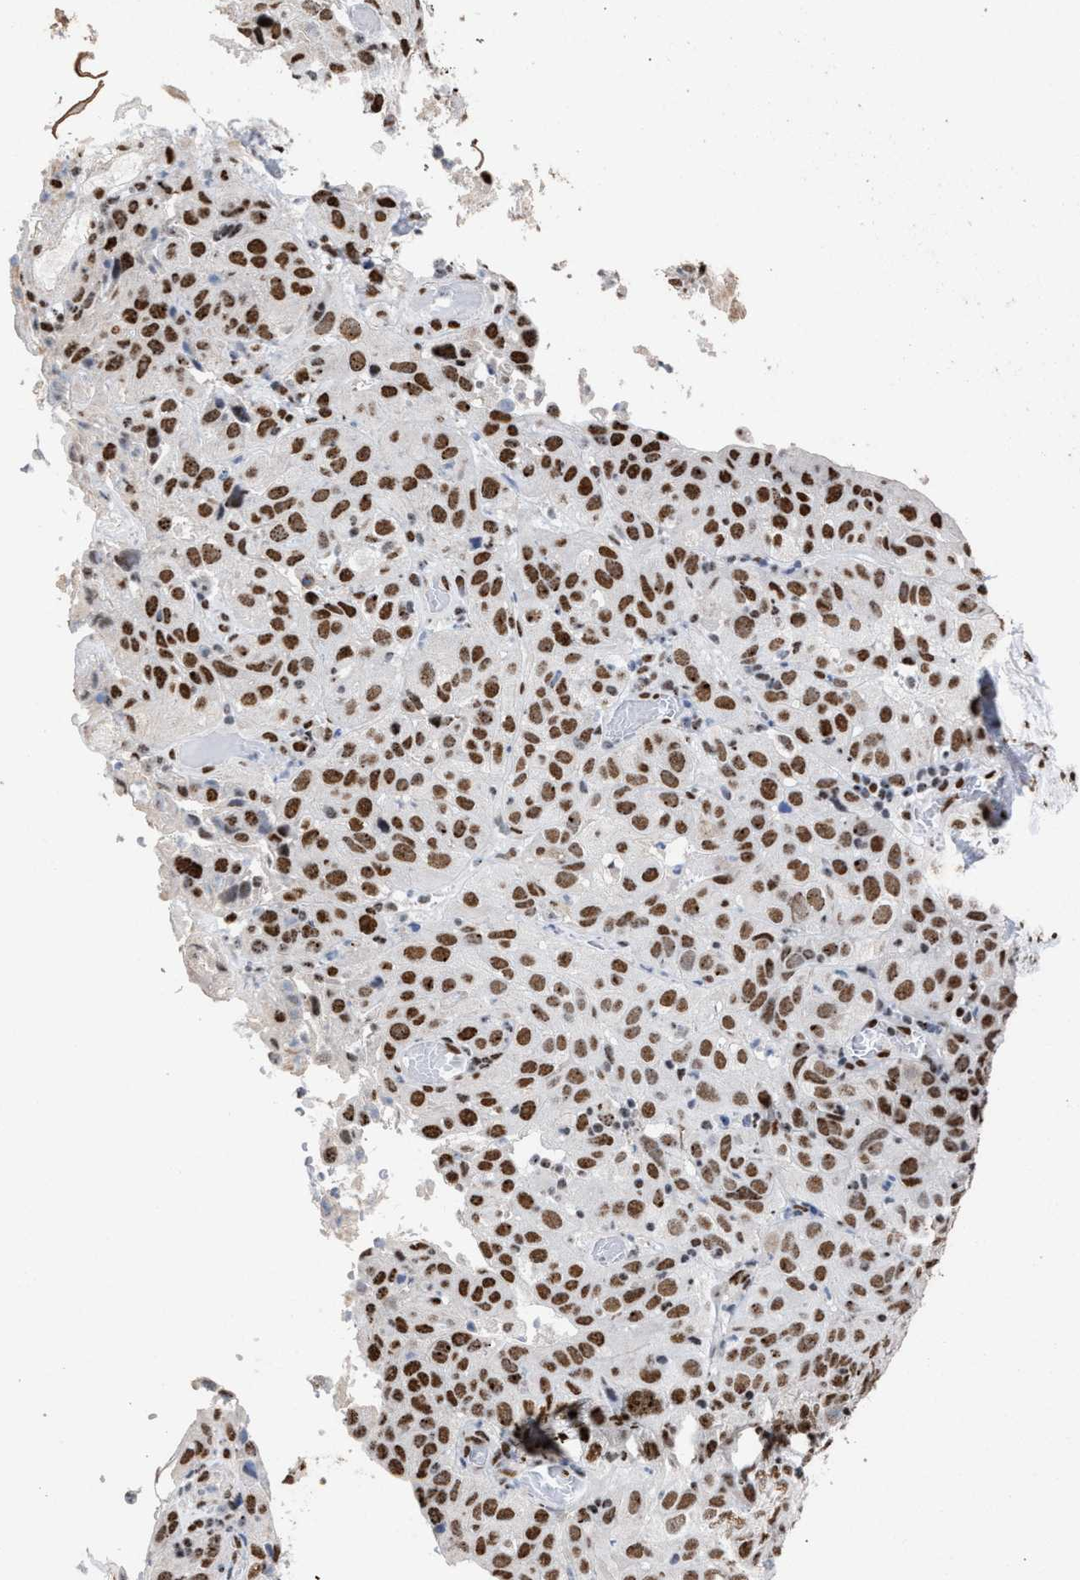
{"staining": {"intensity": "moderate", "quantity": ">75%", "location": "nuclear"}, "tissue": "cervical cancer", "cell_type": "Tumor cells", "image_type": "cancer", "snomed": [{"axis": "morphology", "description": "Squamous cell carcinoma, NOS"}, {"axis": "topography", "description": "Cervix"}], "caption": "DAB immunohistochemical staining of human cervical cancer (squamous cell carcinoma) shows moderate nuclear protein staining in approximately >75% of tumor cells. The staining is performed using DAB brown chromogen to label protein expression. The nuclei are counter-stained blue using hematoxylin.", "gene": "TP53BP1", "patient": {"sex": "female", "age": 32}}